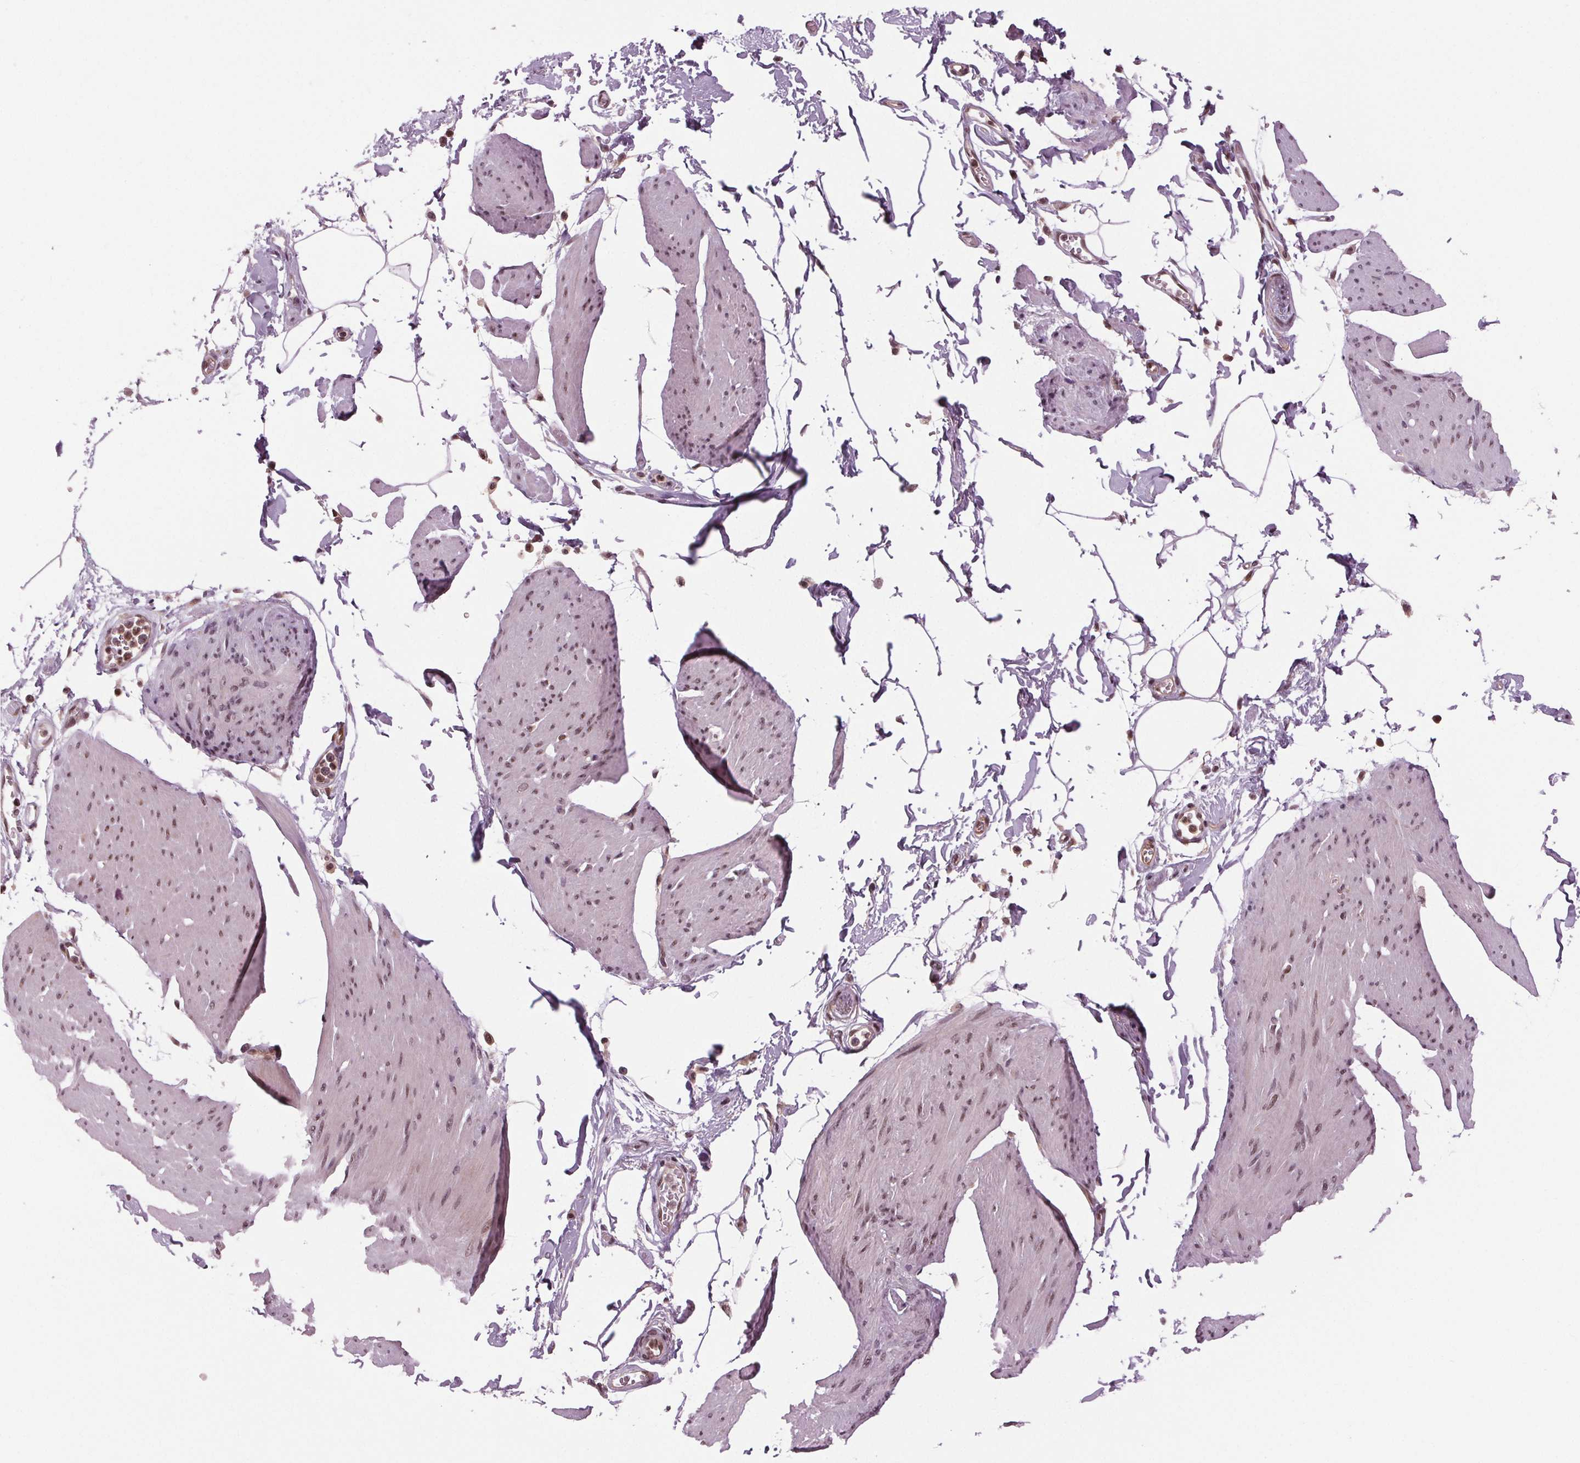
{"staining": {"intensity": "weak", "quantity": "25%-75%", "location": "nuclear"}, "tissue": "smooth muscle", "cell_type": "Smooth muscle cells", "image_type": "normal", "snomed": [{"axis": "morphology", "description": "Normal tissue, NOS"}, {"axis": "topography", "description": "Adipose tissue"}, {"axis": "topography", "description": "Smooth muscle"}, {"axis": "topography", "description": "Peripheral nerve tissue"}], "caption": "Smooth muscle stained for a protein (brown) shows weak nuclear positive staining in approximately 25%-75% of smooth muscle cells.", "gene": "STAT3", "patient": {"sex": "male", "age": 83}}